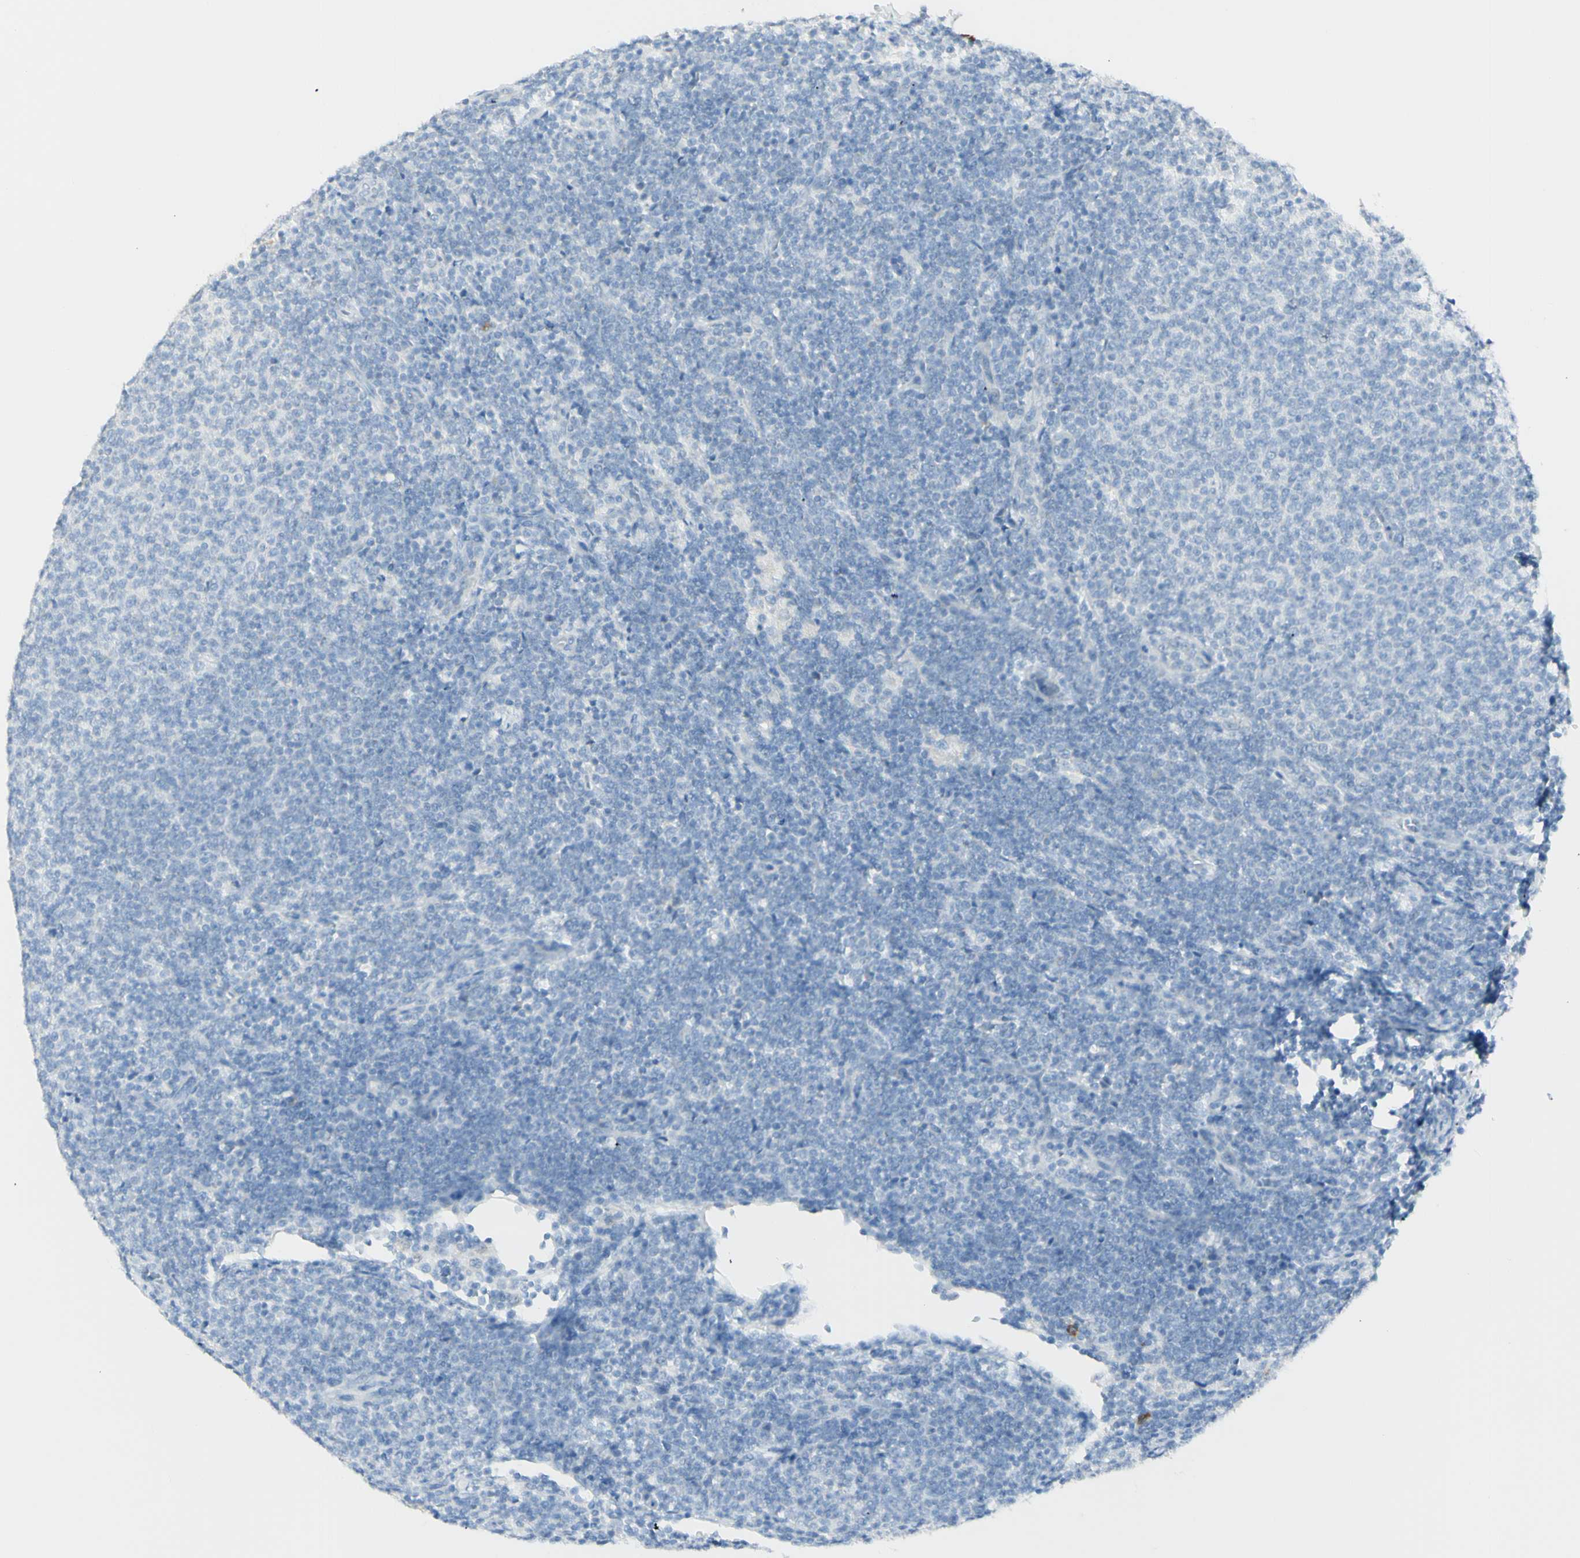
{"staining": {"intensity": "negative", "quantity": "none", "location": "none"}, "tissue": "lymphoma", "cell_type": "Tumor cells", "image_type": "cancer", "snomed": [{"axis": "morphology", "description": "Malignant lymphoma, non-Hodgkin's type, Low grade"}, {"axis": "topography", "description": "Lymph node"}], "caption": "IHC of low-grade malignant lymphoma, non-Hodgkin's type displays no staining in tumor cells. Nuclei are stained in blue.", "gene": "LETM1", "patient": {"sex": "male", "age": 66}}